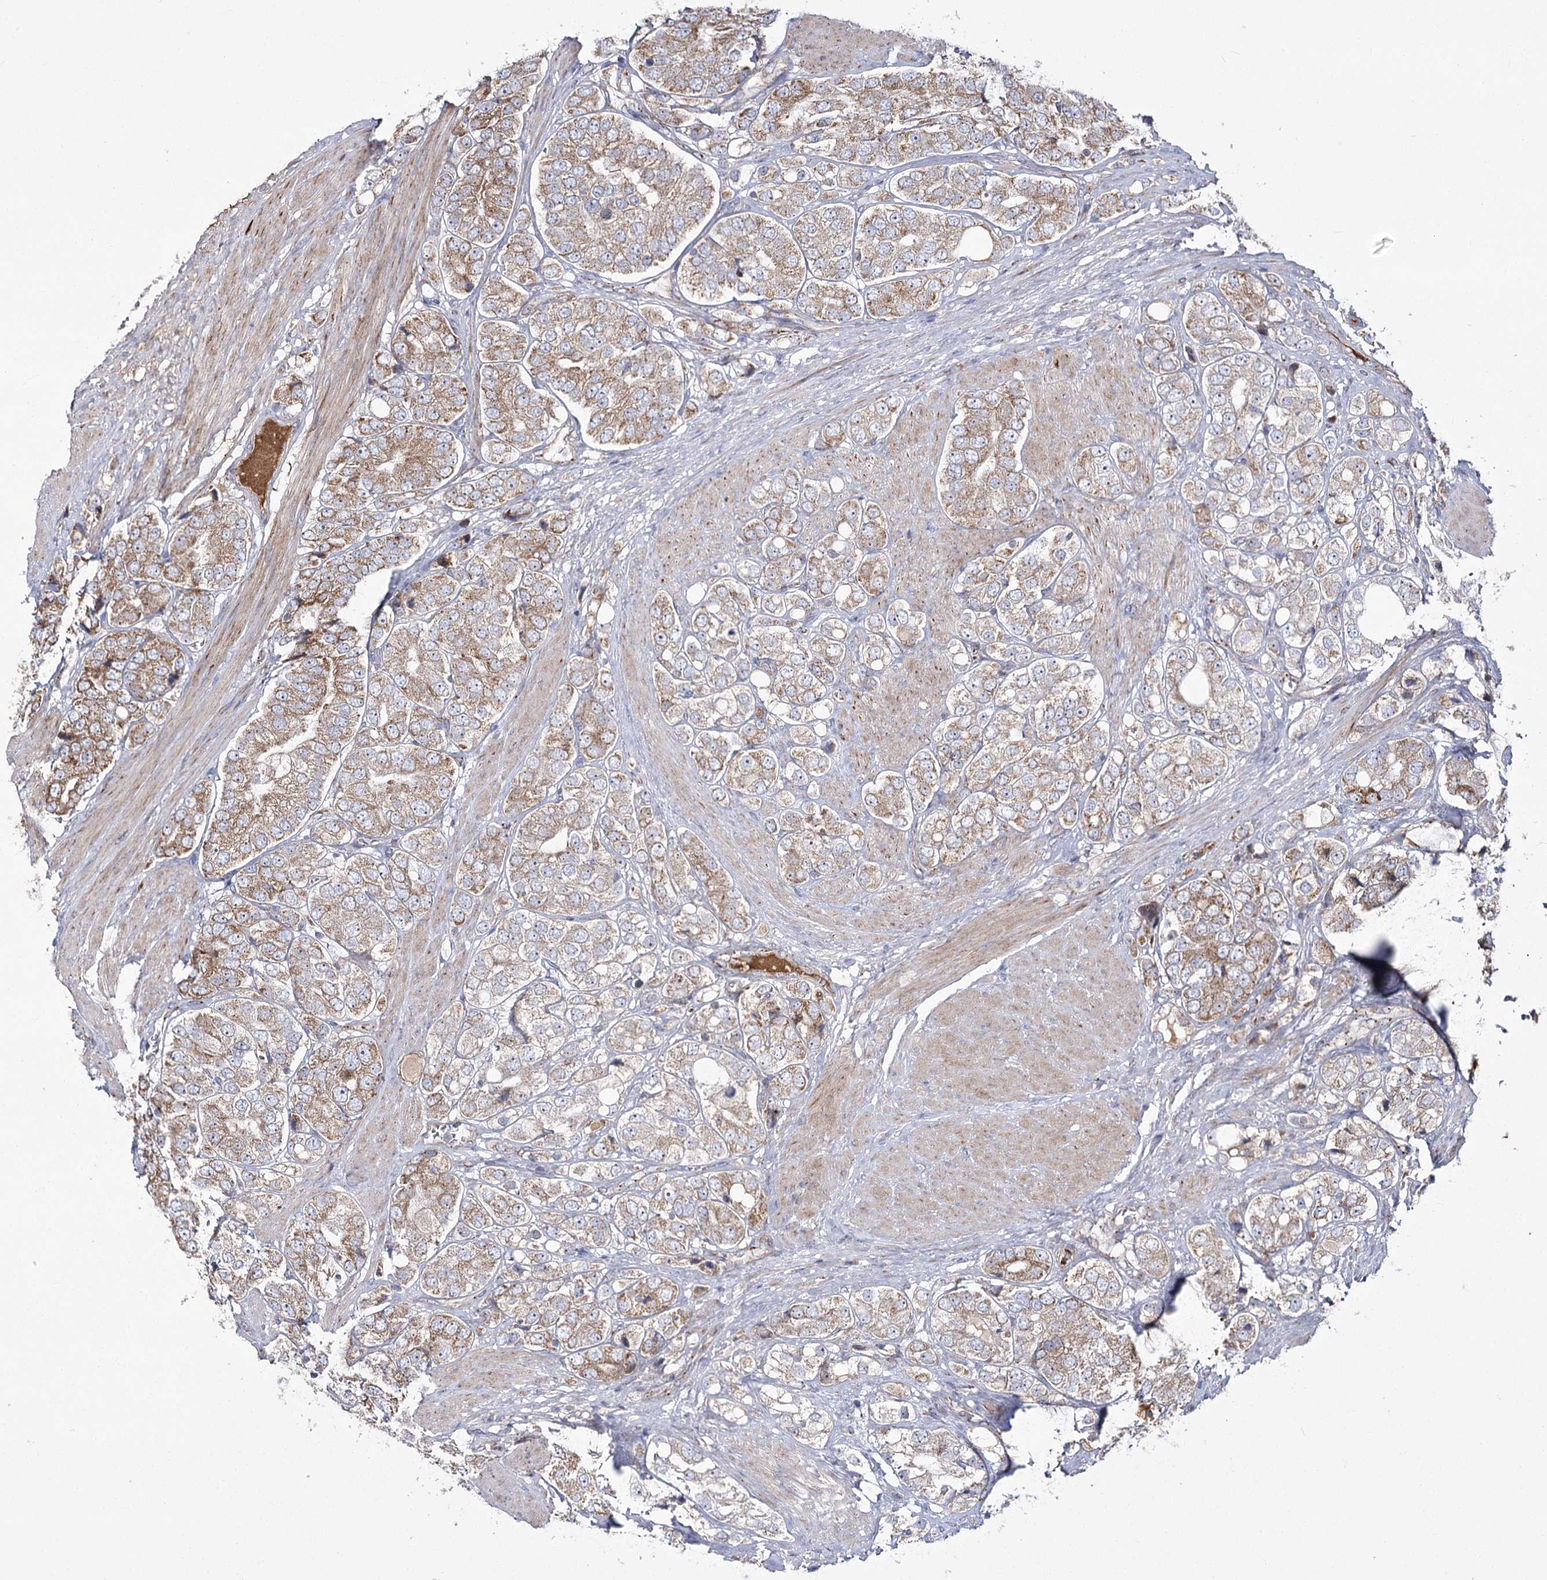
{"staining": {"intensity": "moderate", "quantity": ">75%", "location": "cytoplasmic/membranous"}, "tissue": "prostate cancer", "cell_type": "Tumor cells", "image_type": "cancer", "snomed": [{"axis": "morphology", "description": "Adenocarcinoma, High grade"}, {"axis": "topography", "description": "Prostate"}], "caption": "Prostate cancer stained with a brown dye shows moderate cytoplasmic/membranous positive expression in about >75% of tumor cells.", "gene": "NADK2", "patient": {"sex": "male", "age": 50}}